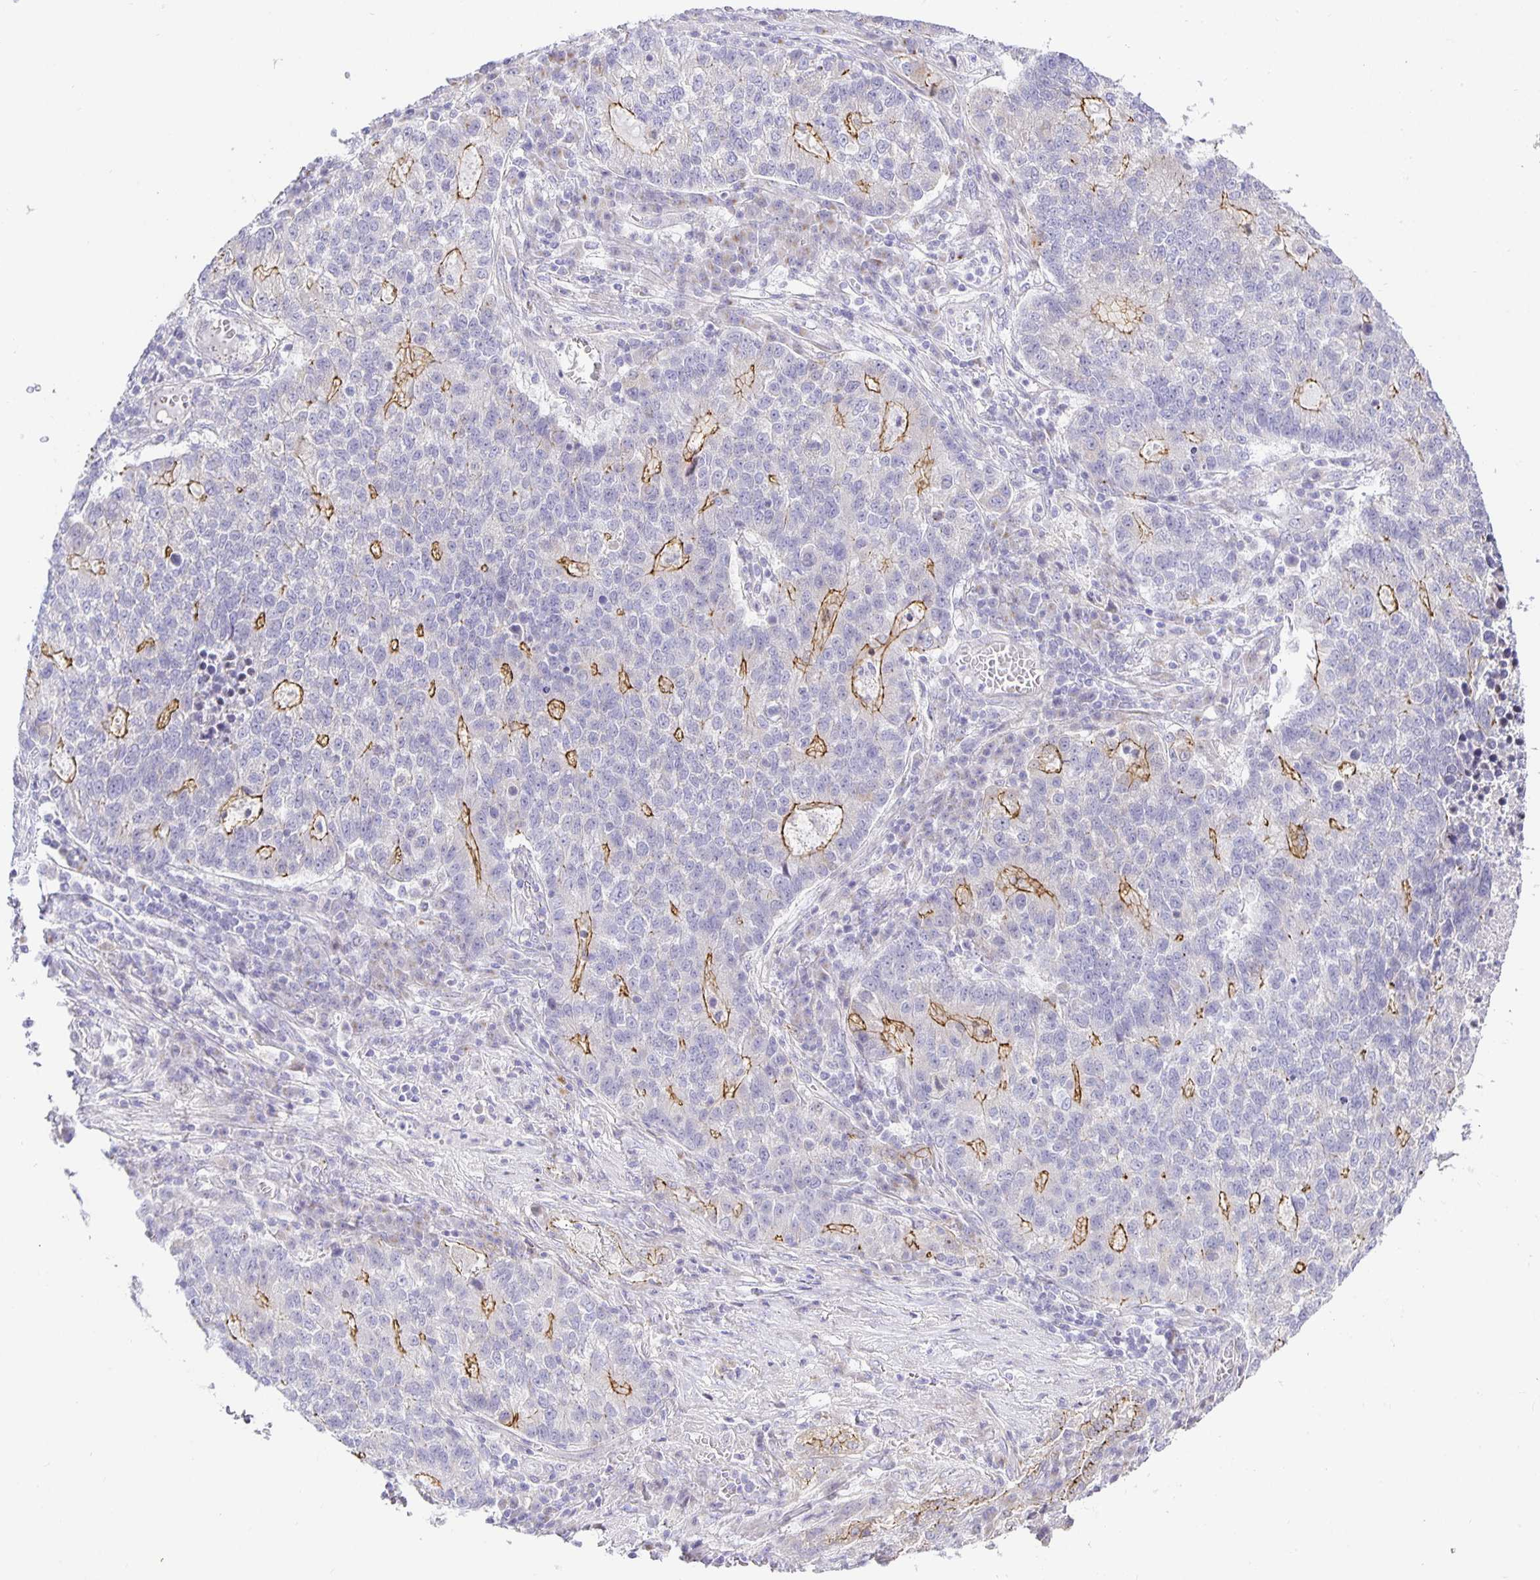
{"staining": {"intensity": "moderate", "quantity": "<25%", "location": "cytoplasmic/membranous"}, "tissue": "lung cancer", "cell_type": "Tumor cells", "image_type": "cancer", "snomed": [{"axis": "morphology", "description": "Adenocarcinoma, NOS"}, {"axis": "topography", "description": "Lung"}], "caption": "This image exhibits immunohistochemistry staining of human adenocarcinoma (lung), with low moderate cytoplasmic/membranous expression in approximately <25% of tumor cells.", "gene": "TJP3", "patient": {"sex": "male", "age": 57}}